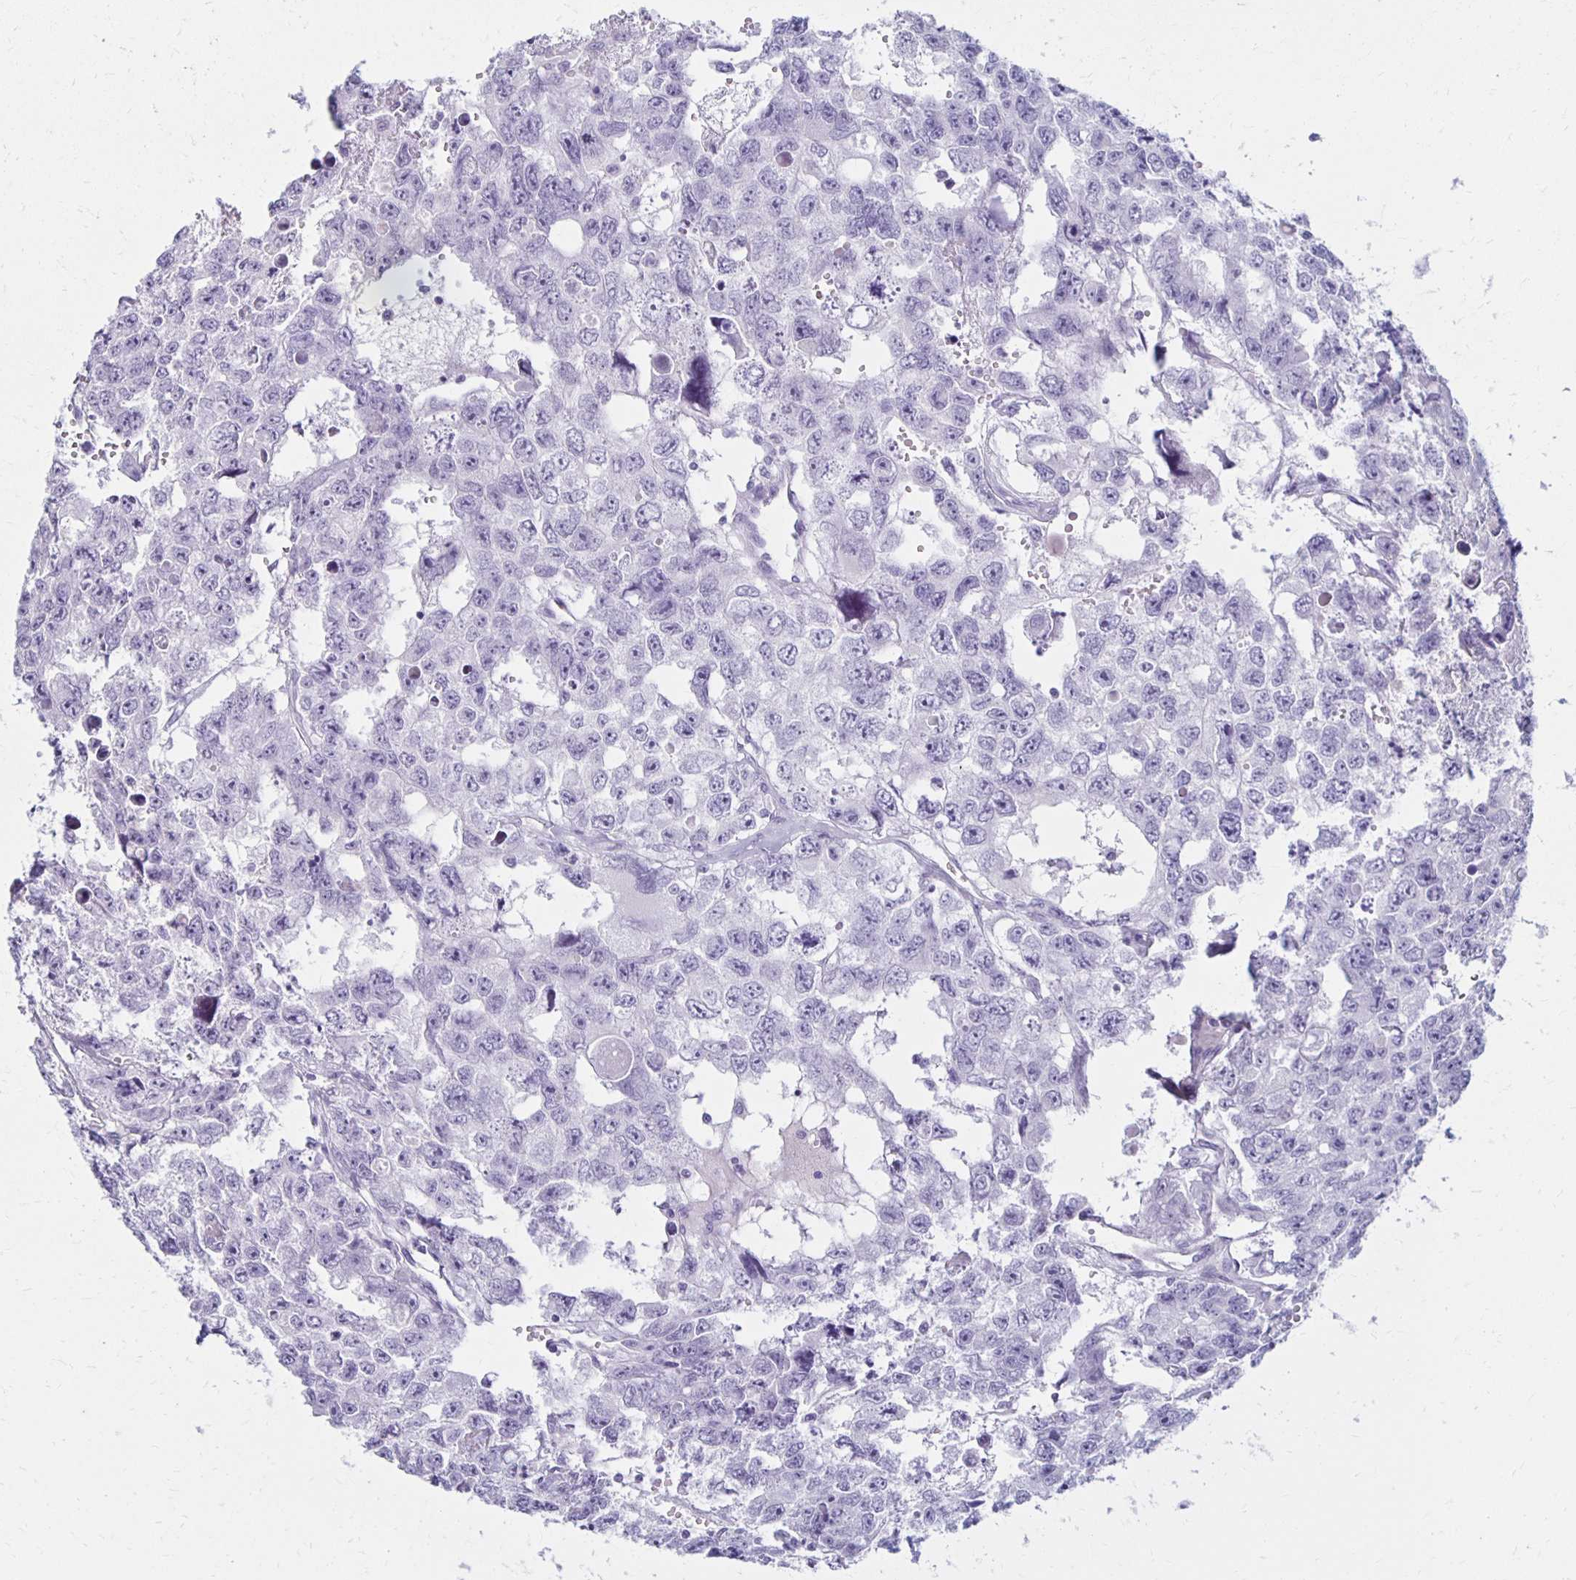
{"staining": {"intensity": "negative", "quantity": "none", "location": "none"}, "tissue": "testis cancer", "cell_type": "Tumor cells", "image_type": "cancer", "snomed": [{"axis": "morphology", "description": "Seminoma, NOS"}, {"axis": "topography", "description": "Testis"}], "caption": "Human testis cancer stained for a protein using immunohistochemistry (IHC) reveals no positivity in tumor cells.", "gene": "RYR1", "patient": {"sex": "male", "age": 26}}